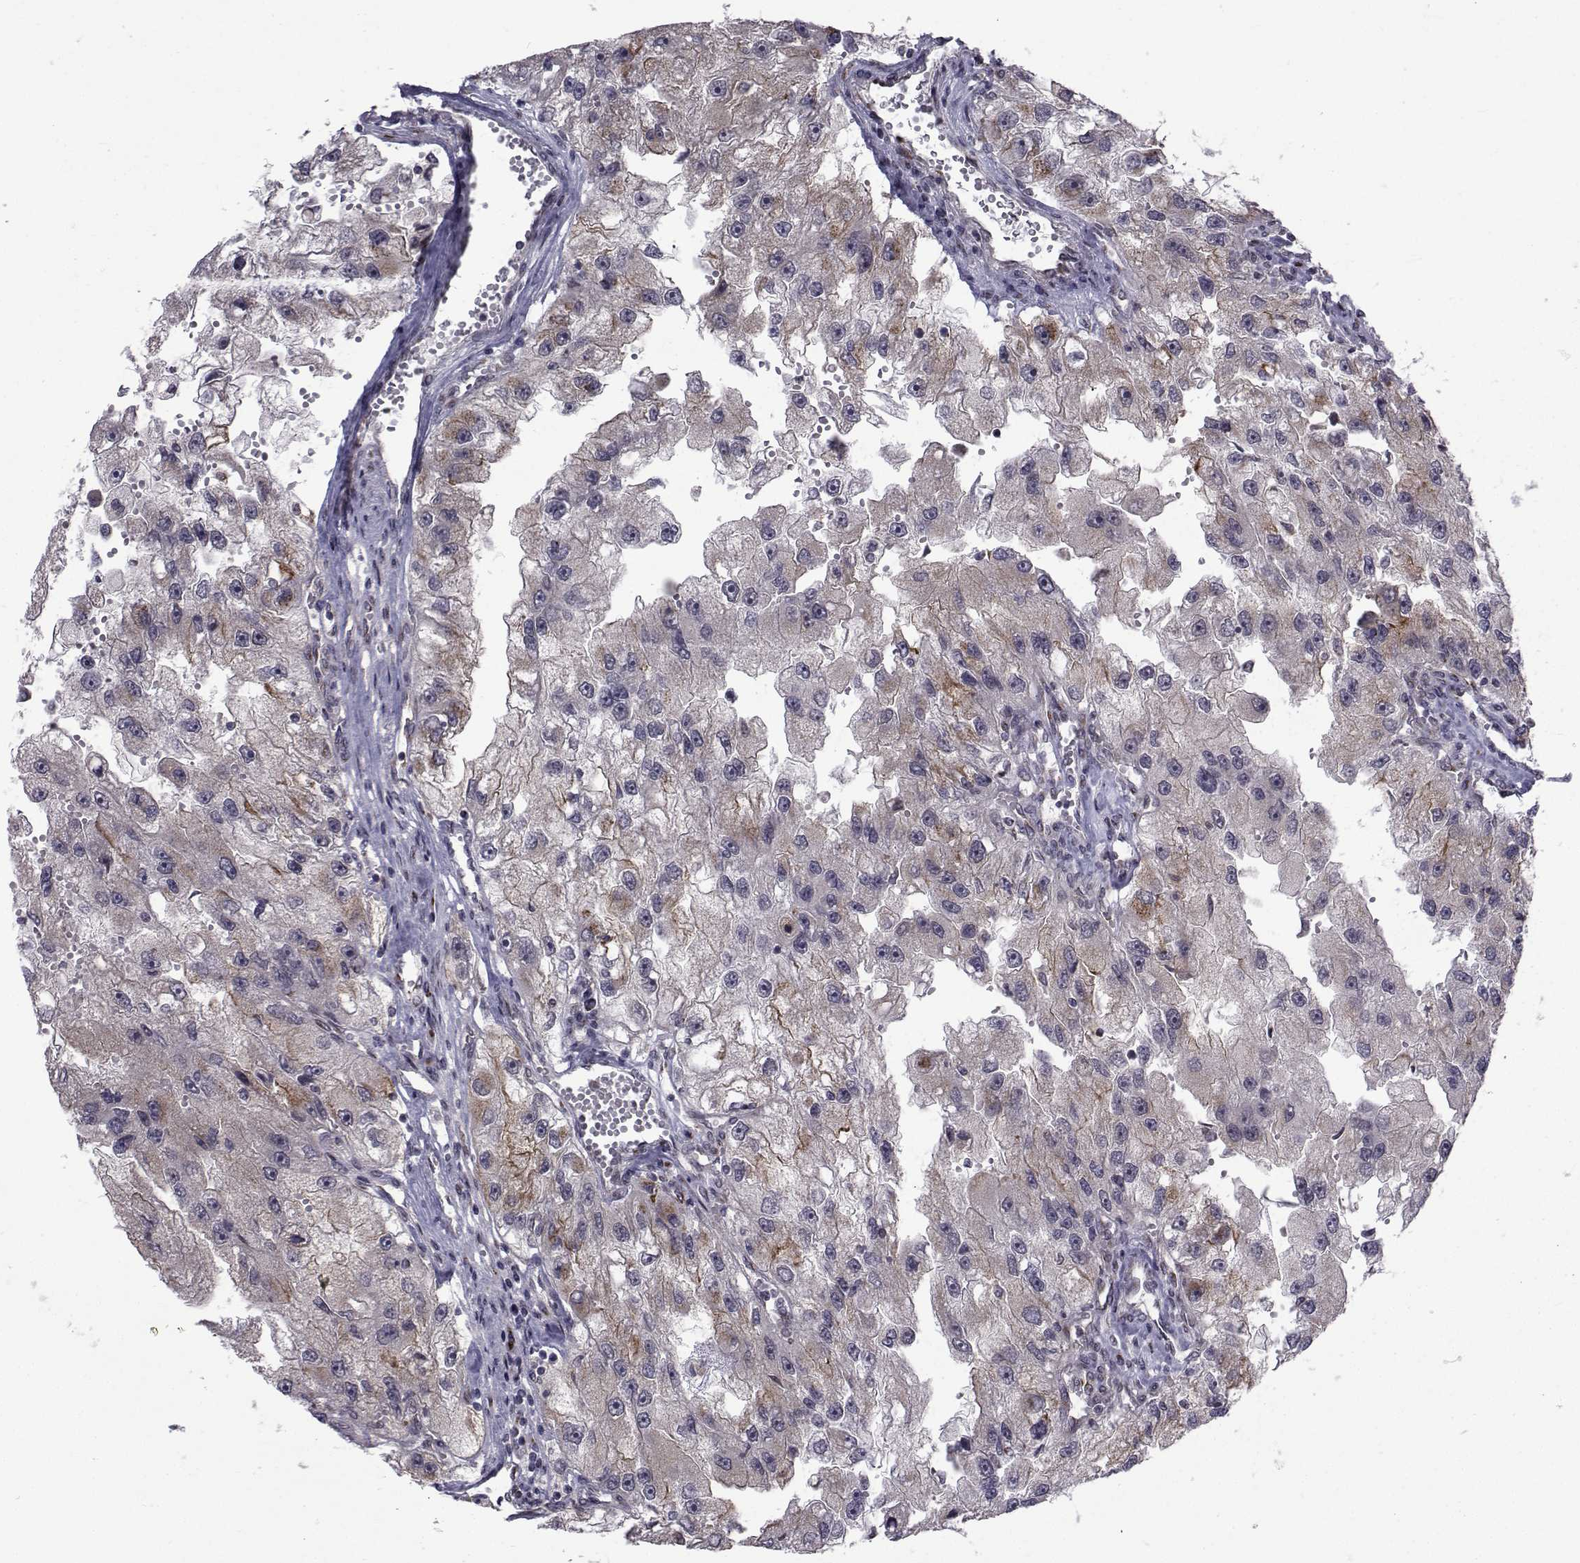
{"staining": {"intensity": "weak", "quantity": "<25%", "location": "cytoplasmic/membranous"}, "tissue": "renal cancer", "cell_type": "Tumor cells", "image_type": "cancer", "snomed": [{"axis": "morphology", "description": "Adenocarcinoma, NOS"}, {"axis": "topography", "description": "Kidney"}], "caption": "Immunohistochemistry image of neoplastic tissue: renal cancer (adenocarcinoma) stained with DAB (3,3'-diaminobenzidine) reveals no significant protein positivity in tumor cells.", "gene": "ATP6V1C2", "patient": {"sex": "male", "age": 63}}